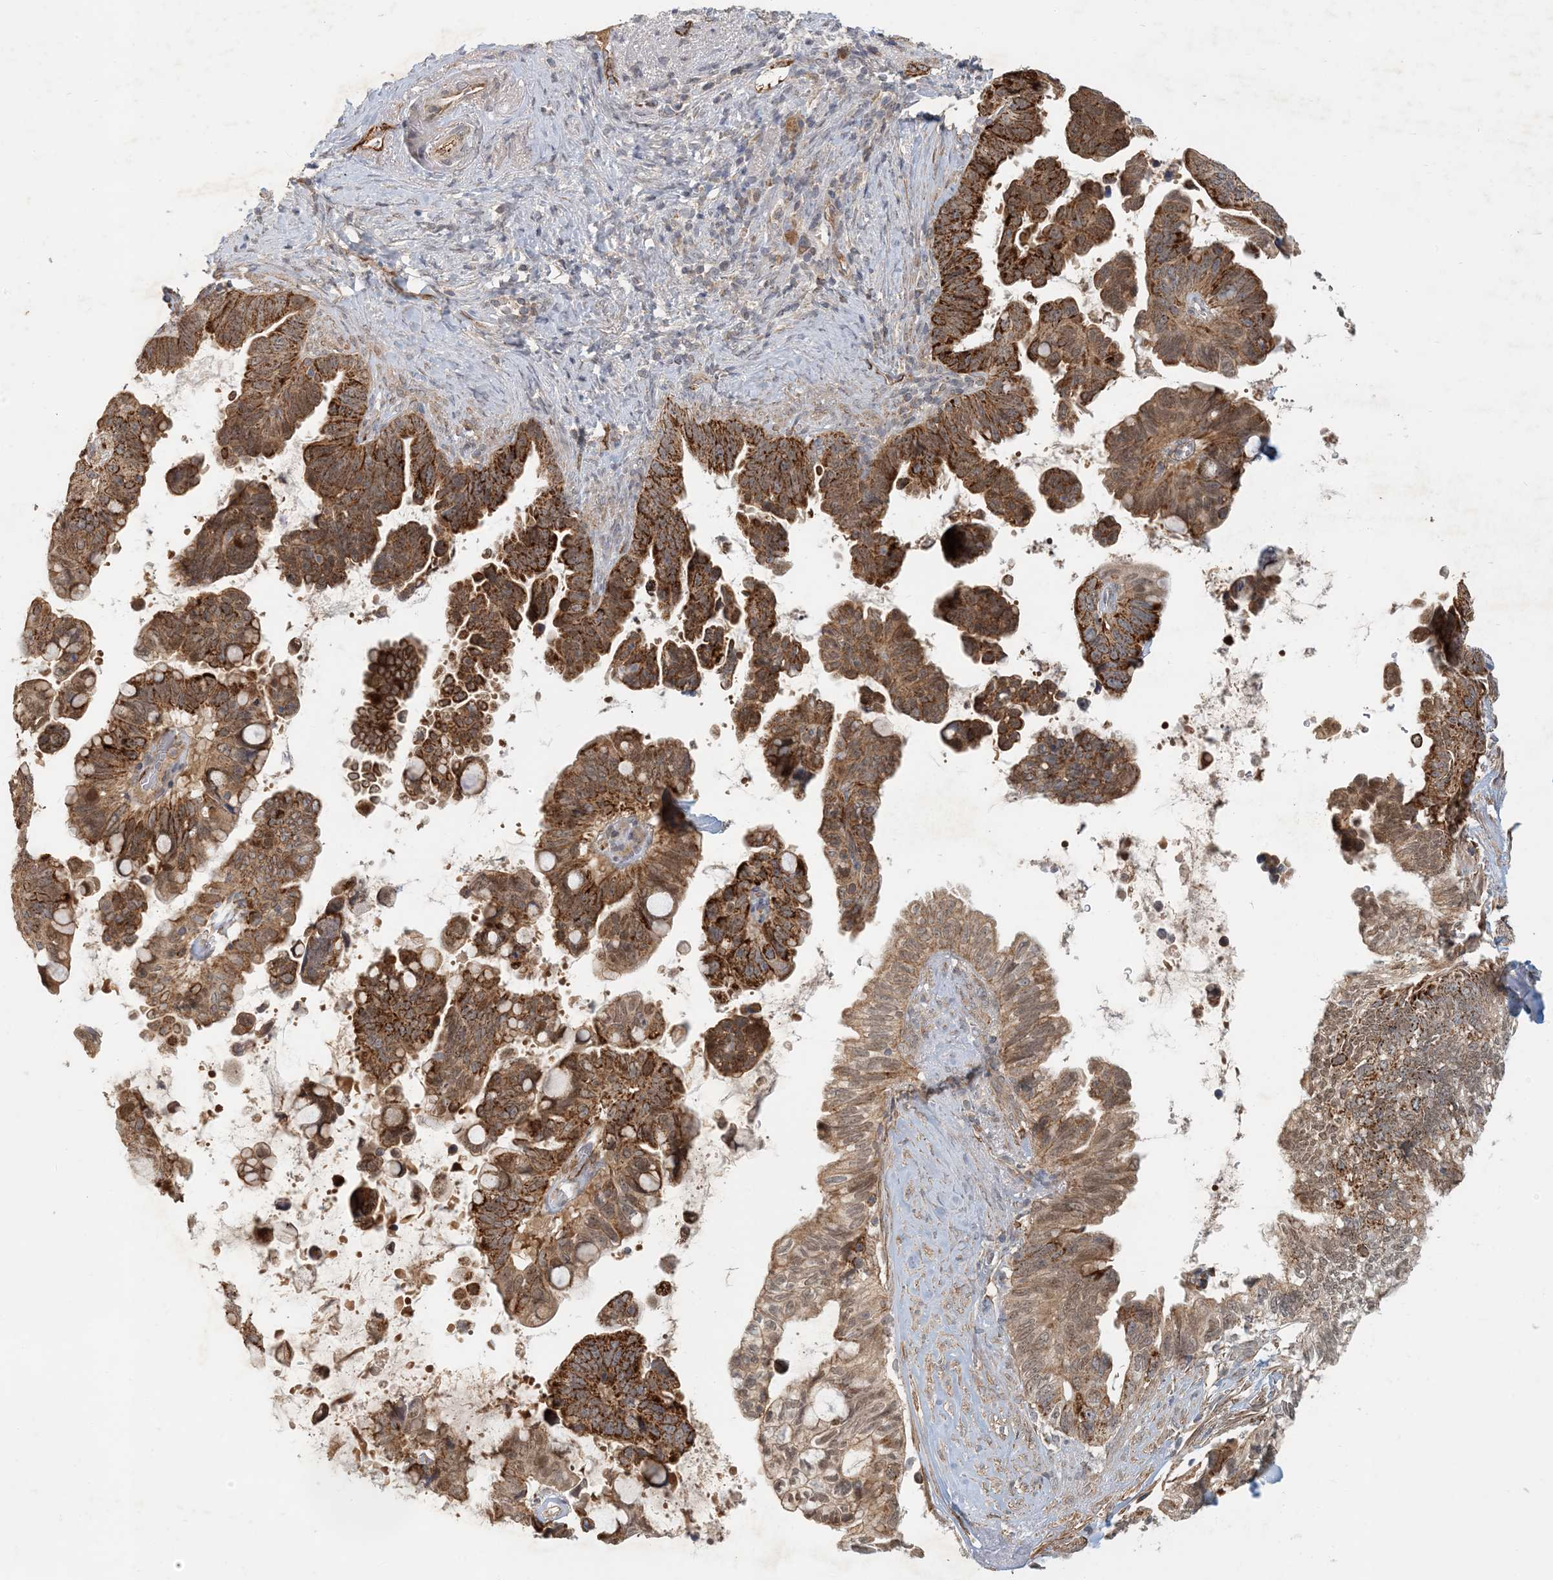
{"staining": {"intensity": "strong", "quantity": ">75%", "location": "cytoplasmic/membranous"}, "tissue": "pancreatic cancer", "cell_type": "Tumor cells", "image_type": "cancer", "snomed": [{"axis": "morphology", "description": "Adenocarcinoma, NOS"}, {"axis": "topography", "description": "Pancreas"}], "caption": "Strong cytoplasmic/membranous expression for a protein is seen in about >75% of tumor cells of pancreatic adenocarcinoma using IHC.", "gene": "ZBTB3", "patient": {"sex": "female", "age": 72}}